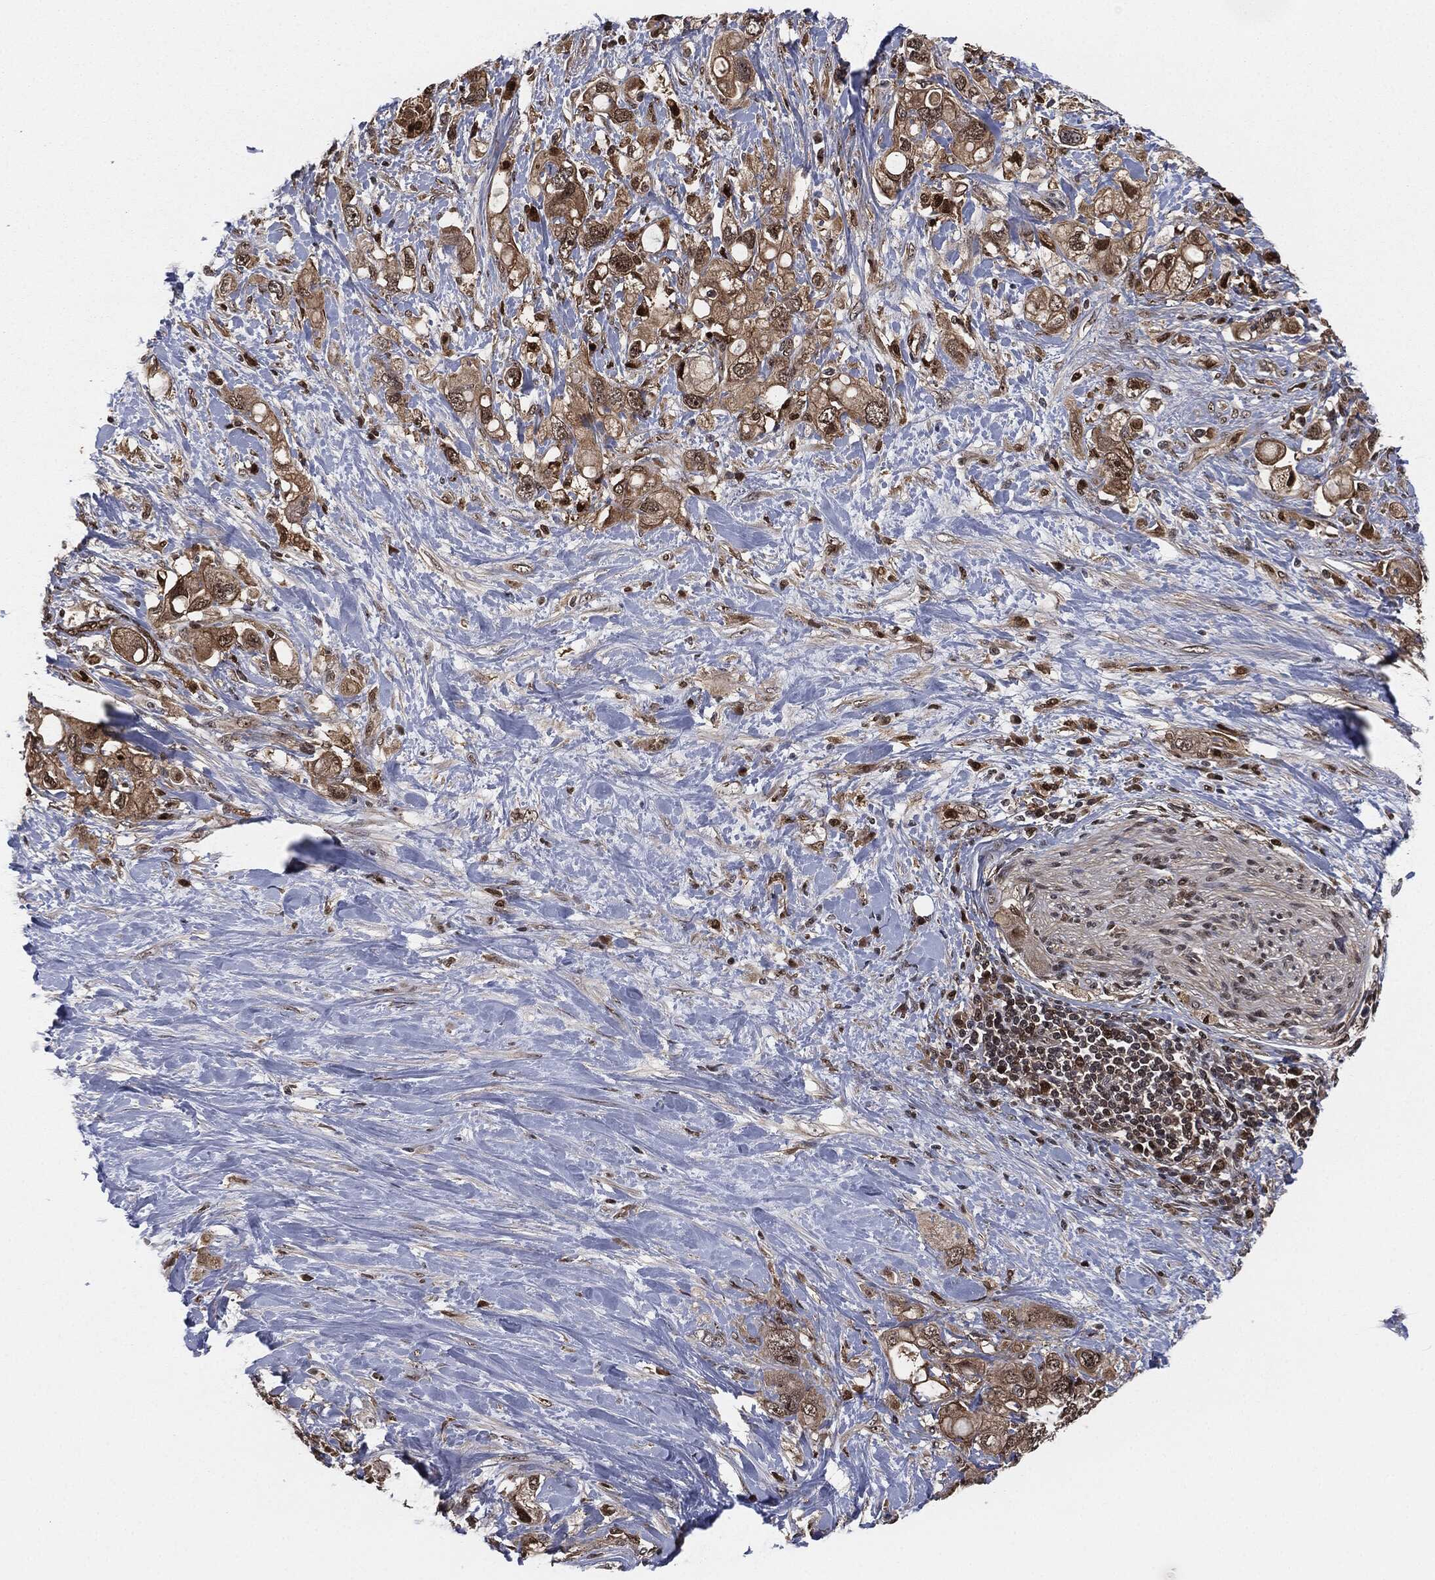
{"staining": {"intensity": "weak", "quantity": ">75%", "location": "cytoplasmic/membranous"}, "tissue": "pancreatic cancer", "cell_type": "Tumor cells", "image_type": "cancer", "snomed": [{"axis": "morphology", "description": "Adenocarcinoma, NOS"}, {"axis": "topography", "description": "Pancreas"}], "caption": "Immunohistochemistry (IHC) staining of adenocarcinoma (pancreatic), which demonstrates low levels of weak cytoplasmic/membranous positivity in approximately >75% of tumor cells indicating weak cytoplasmic/membranous protein positivity. The staining was performed using DAB (3,3'-diaminobenzidine) (brown) for protein detection and nuclei were counterstained in hematoxylin (blue).", "gene": "CAPRIN2", "patient": {"sex": "female", "age": 56}}